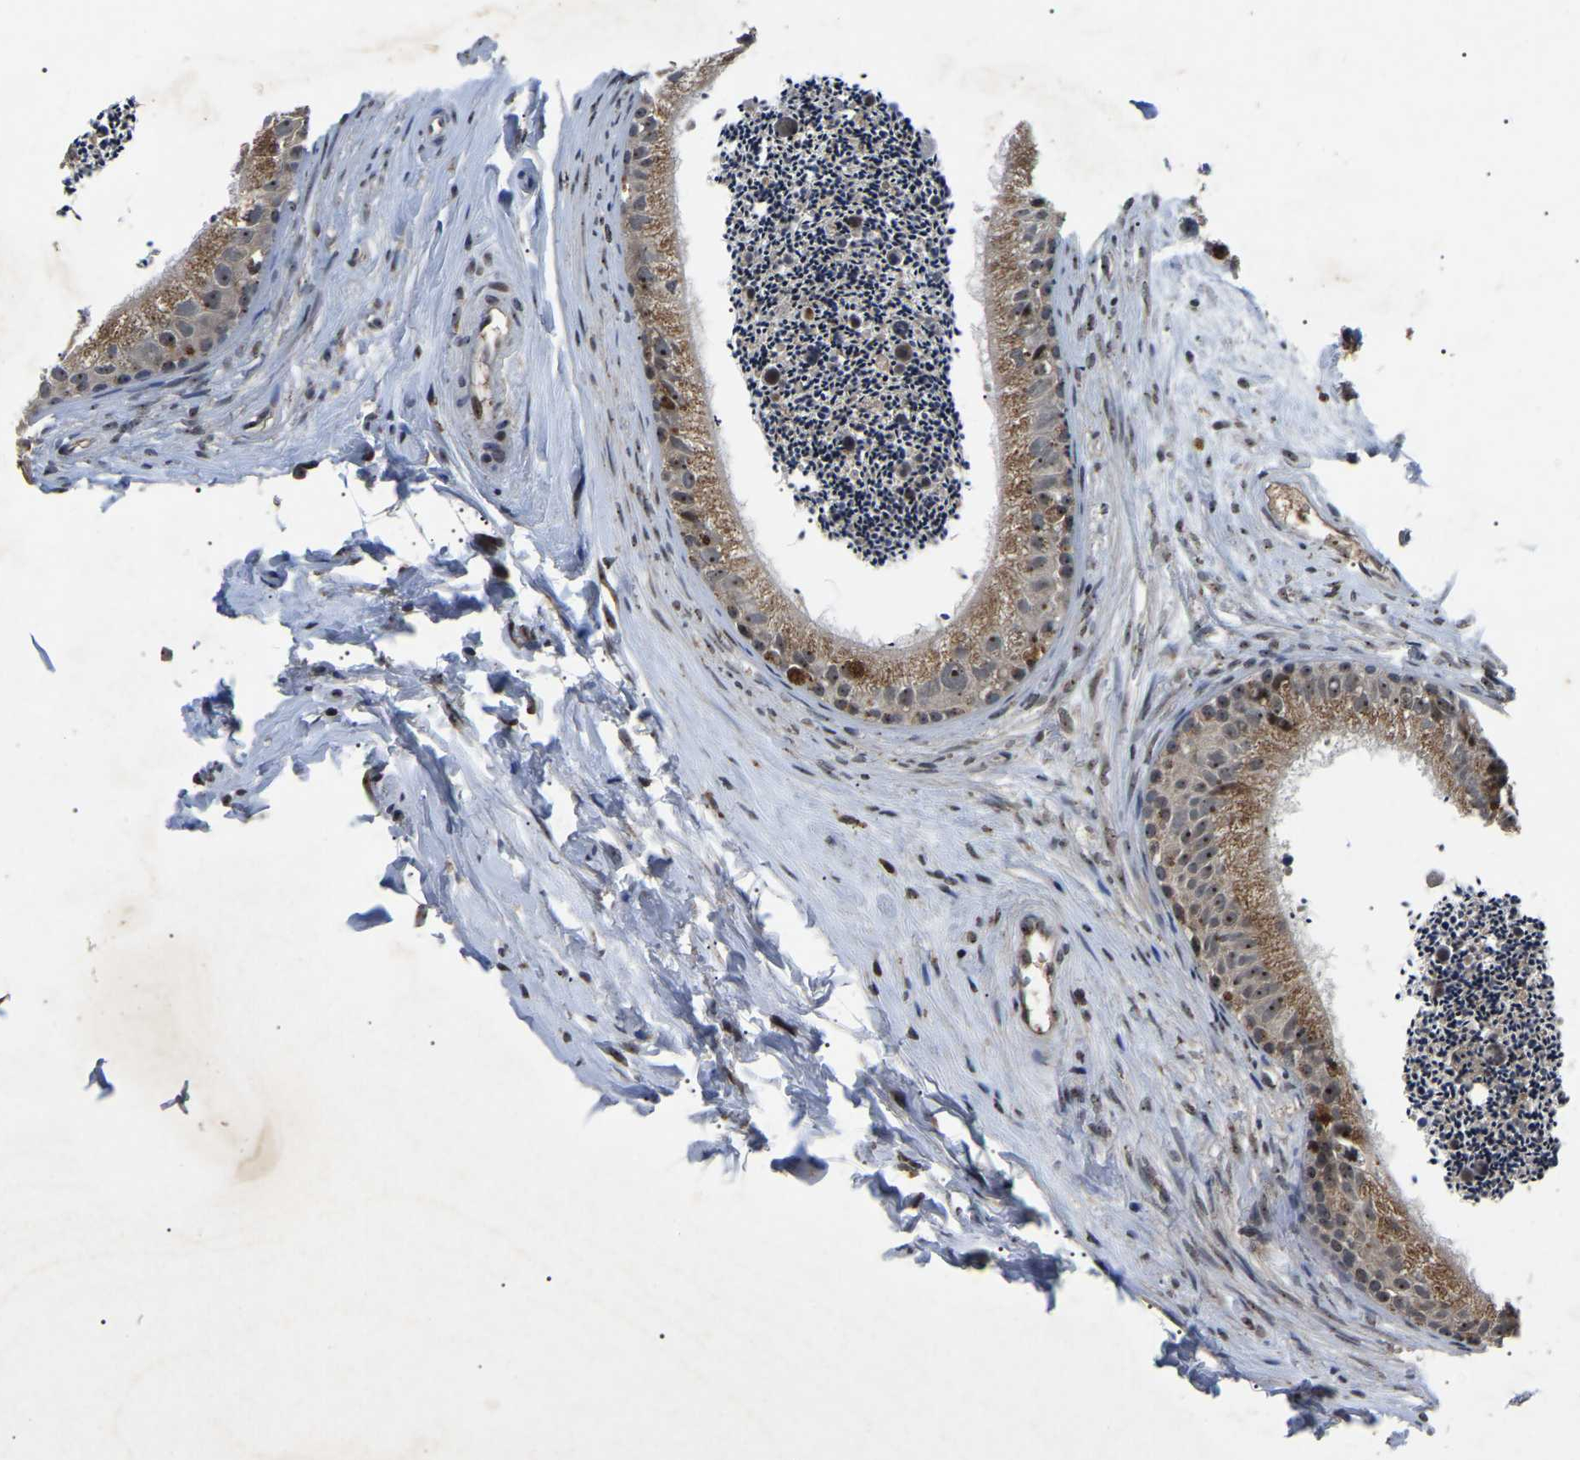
{"staining": {"intensity": "moderate", "quantity": ">75%", "location": "cytoplasmic/membranous,nuclear"}, "tissue": "epididymis", "cell_type": "Glandular cells", "image_type": "normal", "snomed": [{"axis": "morphology", "description": "Normal tissue, NOS"}, {"axis": "topography", "description": "Epididymis"}], "caption": "The micrograph exhibits staining of unremarkable epididymis, revealing moderate cytoplasmic/membranous,nuclear protein staining (brown color) within glandular cells. The staining is performed using DAB brown chromogen to label protein expression. The nuclei are counter-stained blue using hematoxylin.", "gene": "RBM28", "patient": {"sex": "male", "age": 56}}